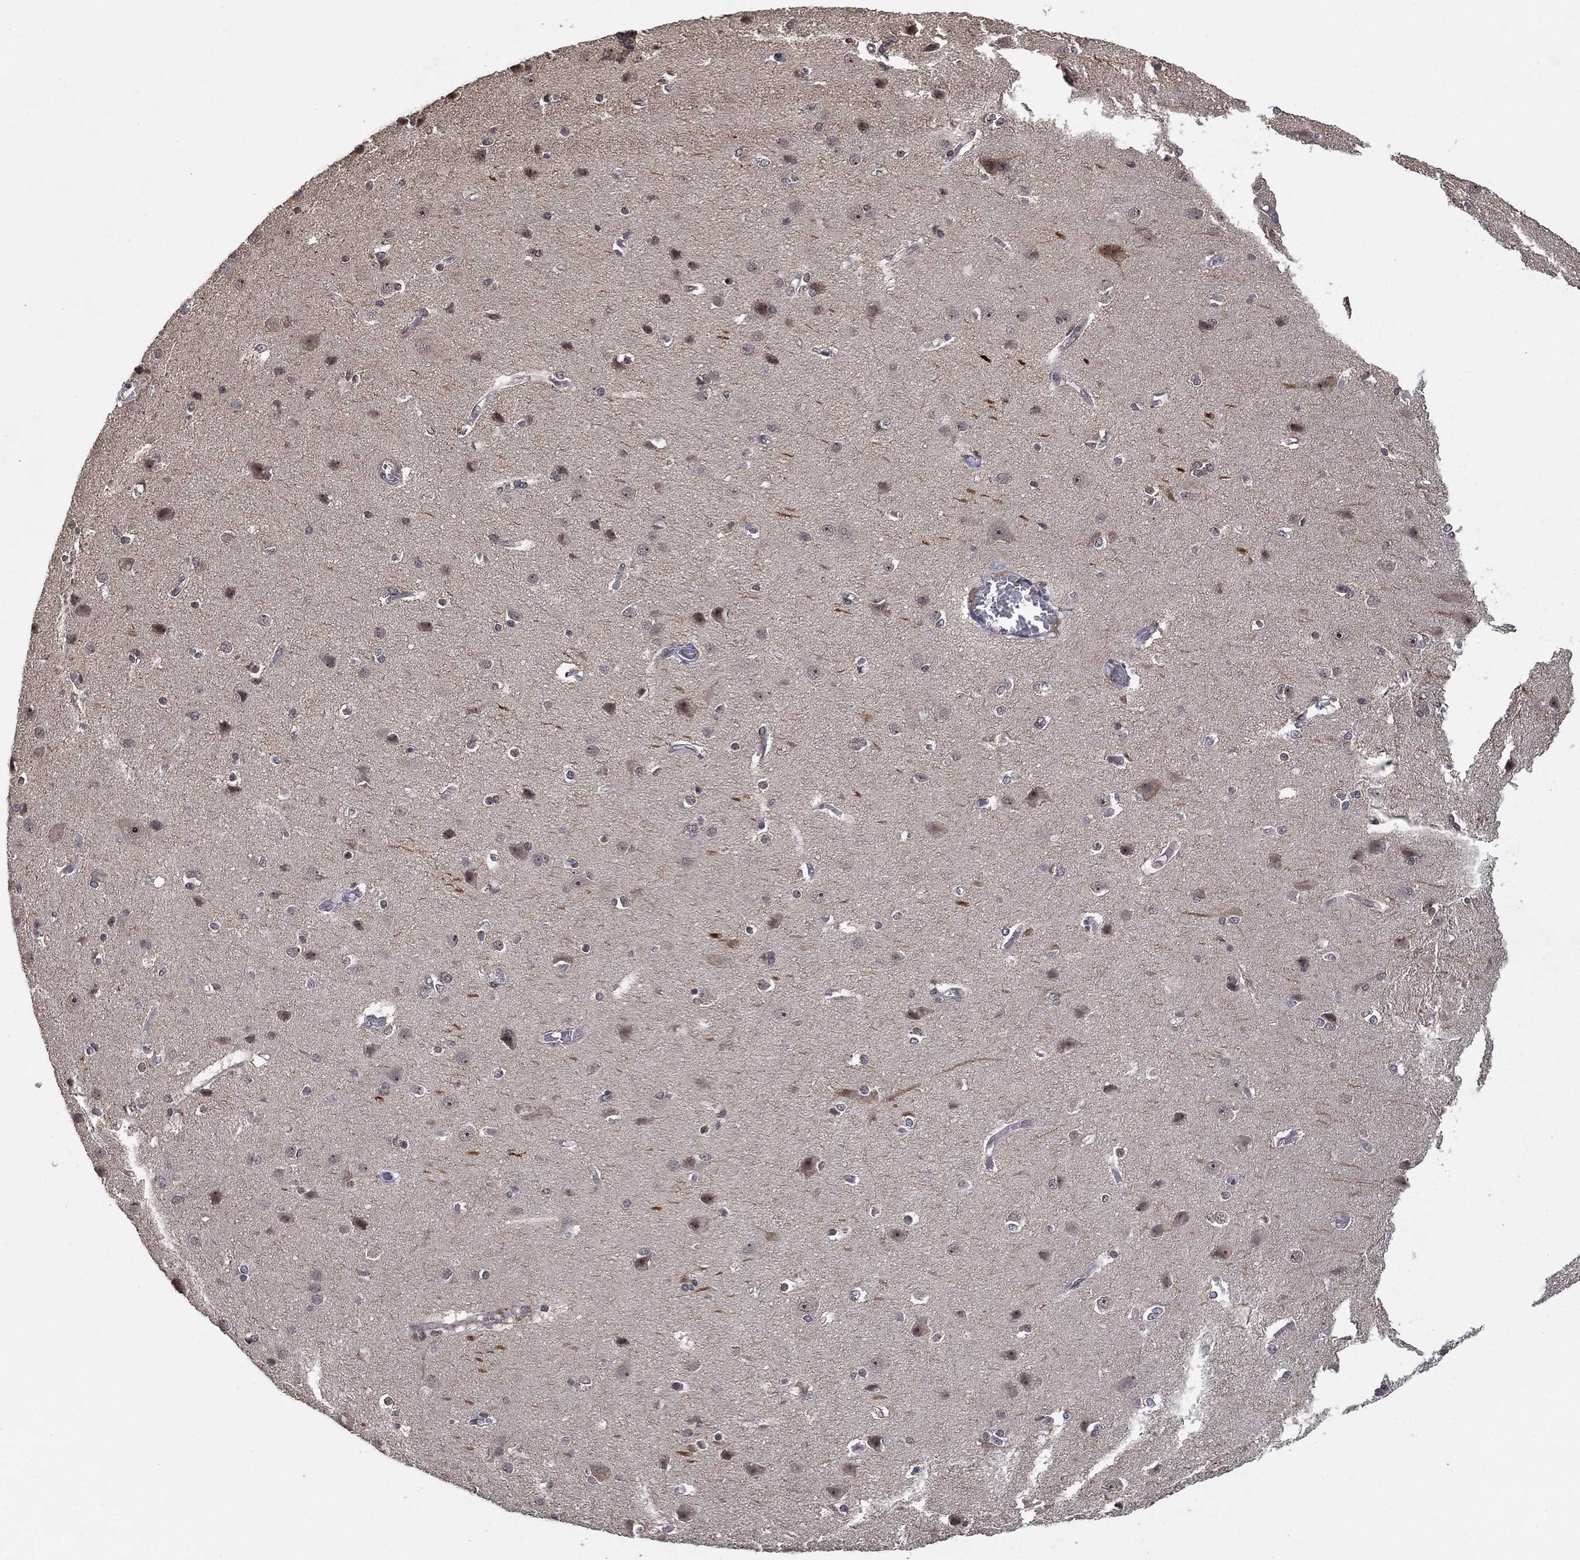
{"staining": {"intensity": "negative", "quantity": "none", "location": "none"}, "tissue": "cerebral cortex", "cell_type": "Endothelial cells", "image_type": "normal", "snomed": [{"axis": "morphology", "description": "Normal tissue, NOS"}, {"axis": "topography", "description": "Cerebral cortex"}], "caption": "This micrograph is of benign cerebral cortex stained with IHC to label a protein in brown with the nuclei are counter-stained blue. There is no positivity in endothelial cells. Nuclei are stained in blue.", "gene": "NELFCD", "patient": {"sex": "male", "age": 37}}